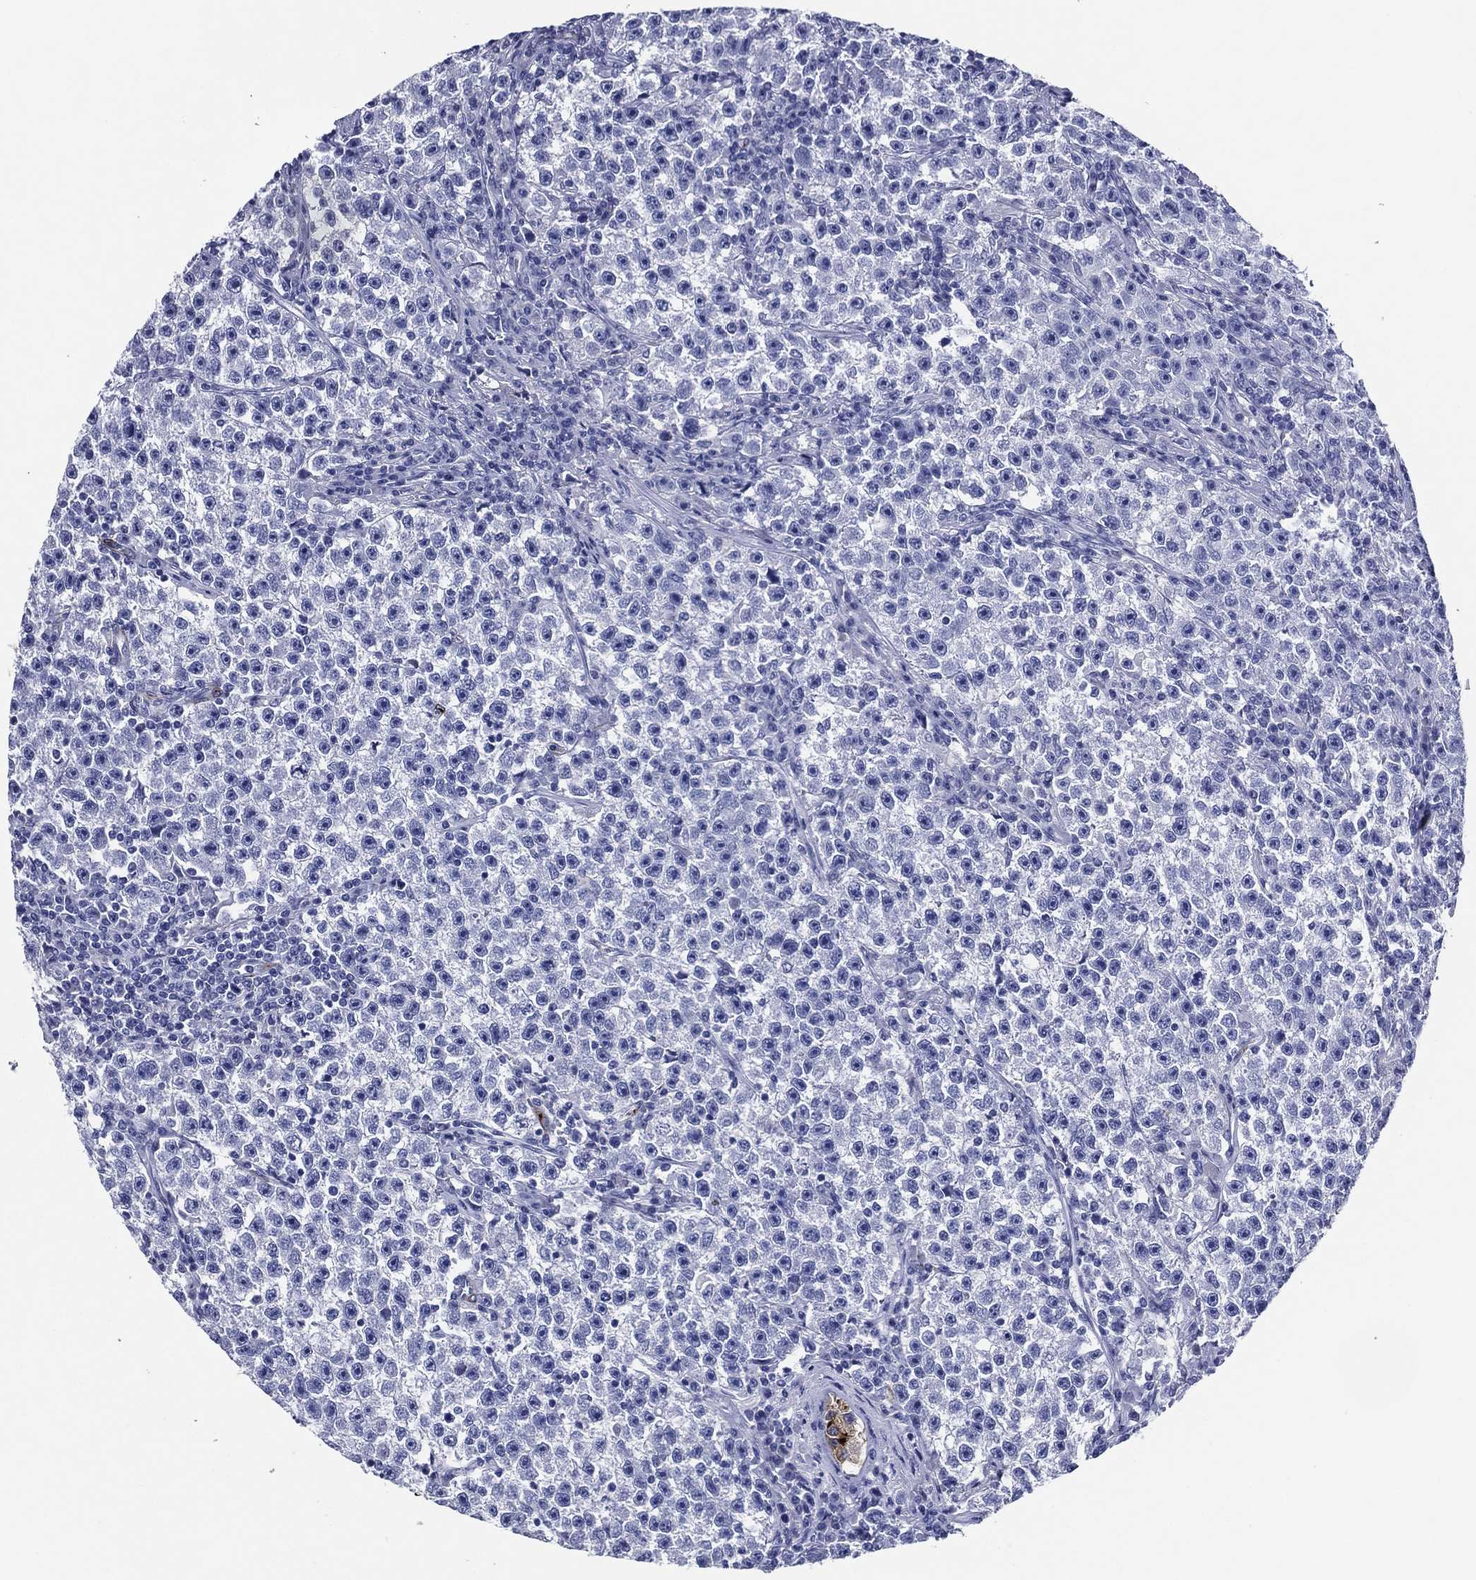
{"staining": {"intensity": "negative", "quantity": "none", "location": "none"}, "tissue": "testis cancer", "cell_type": "Tumor cells", "image_type": "cancer", "snomed": [{"axis": "morphology", "description": "Seminoma, NOS"}, {"axis": "topography", "description": "Testis"}], "caption": "DAB immunohistochemical staining of testis cancer shows no significant staining in tumor cells.", "gene": "ACE2", "patient": {"sex": "male", "age": 22}}